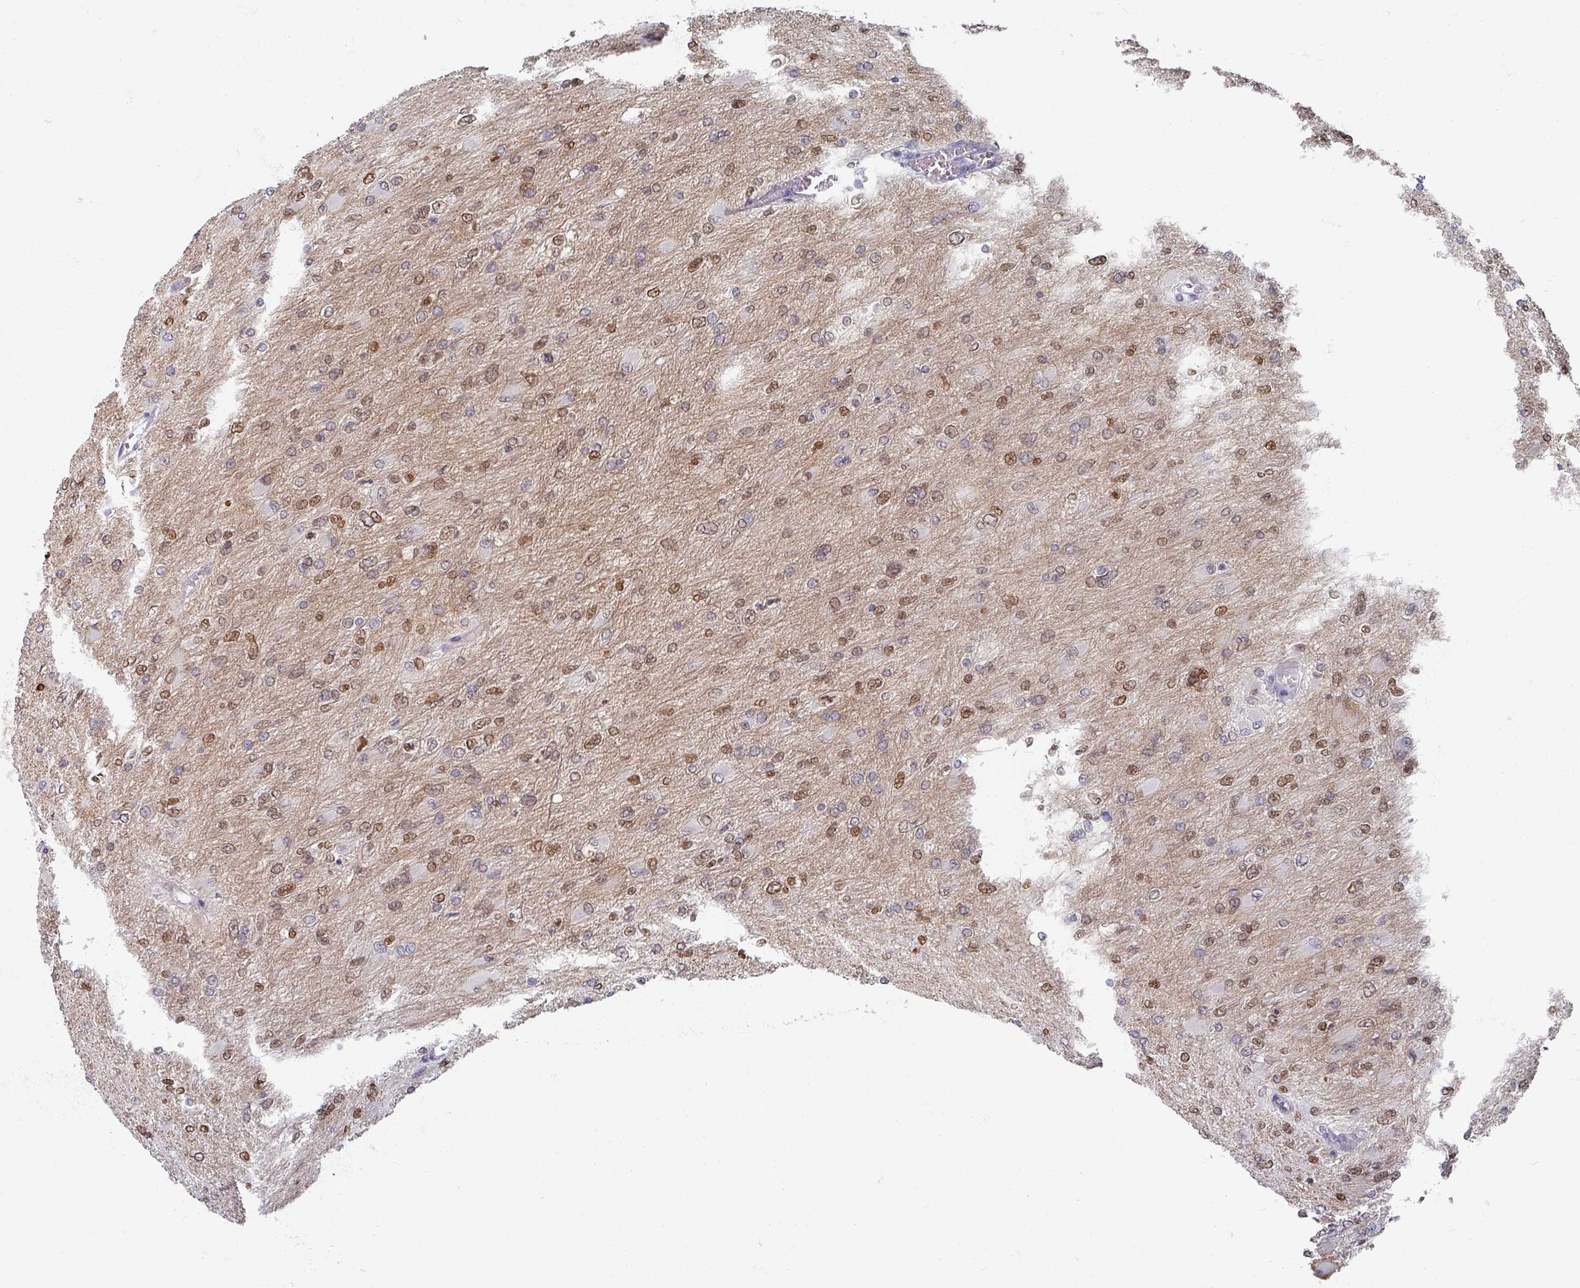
{"staining": {"intensity": "moderate", "quantity": ">75%", "location": "nuclear"}, "tissue": "glioma", "cell_type": "Tumor cells", "image_type": "cancer", "snomed": [{"axis": "morphology", "description": "Glioma, malignant, High grade"}, {"axis": "topography", "description": "Cerebral cortex"}], "caption": "Protein staining of glioma tissue demonstrates moderate nuclear positivity in approximately >75% of tumor cells.", "gene": "OMG", "patient": {"sex": "female", "age": 36}}